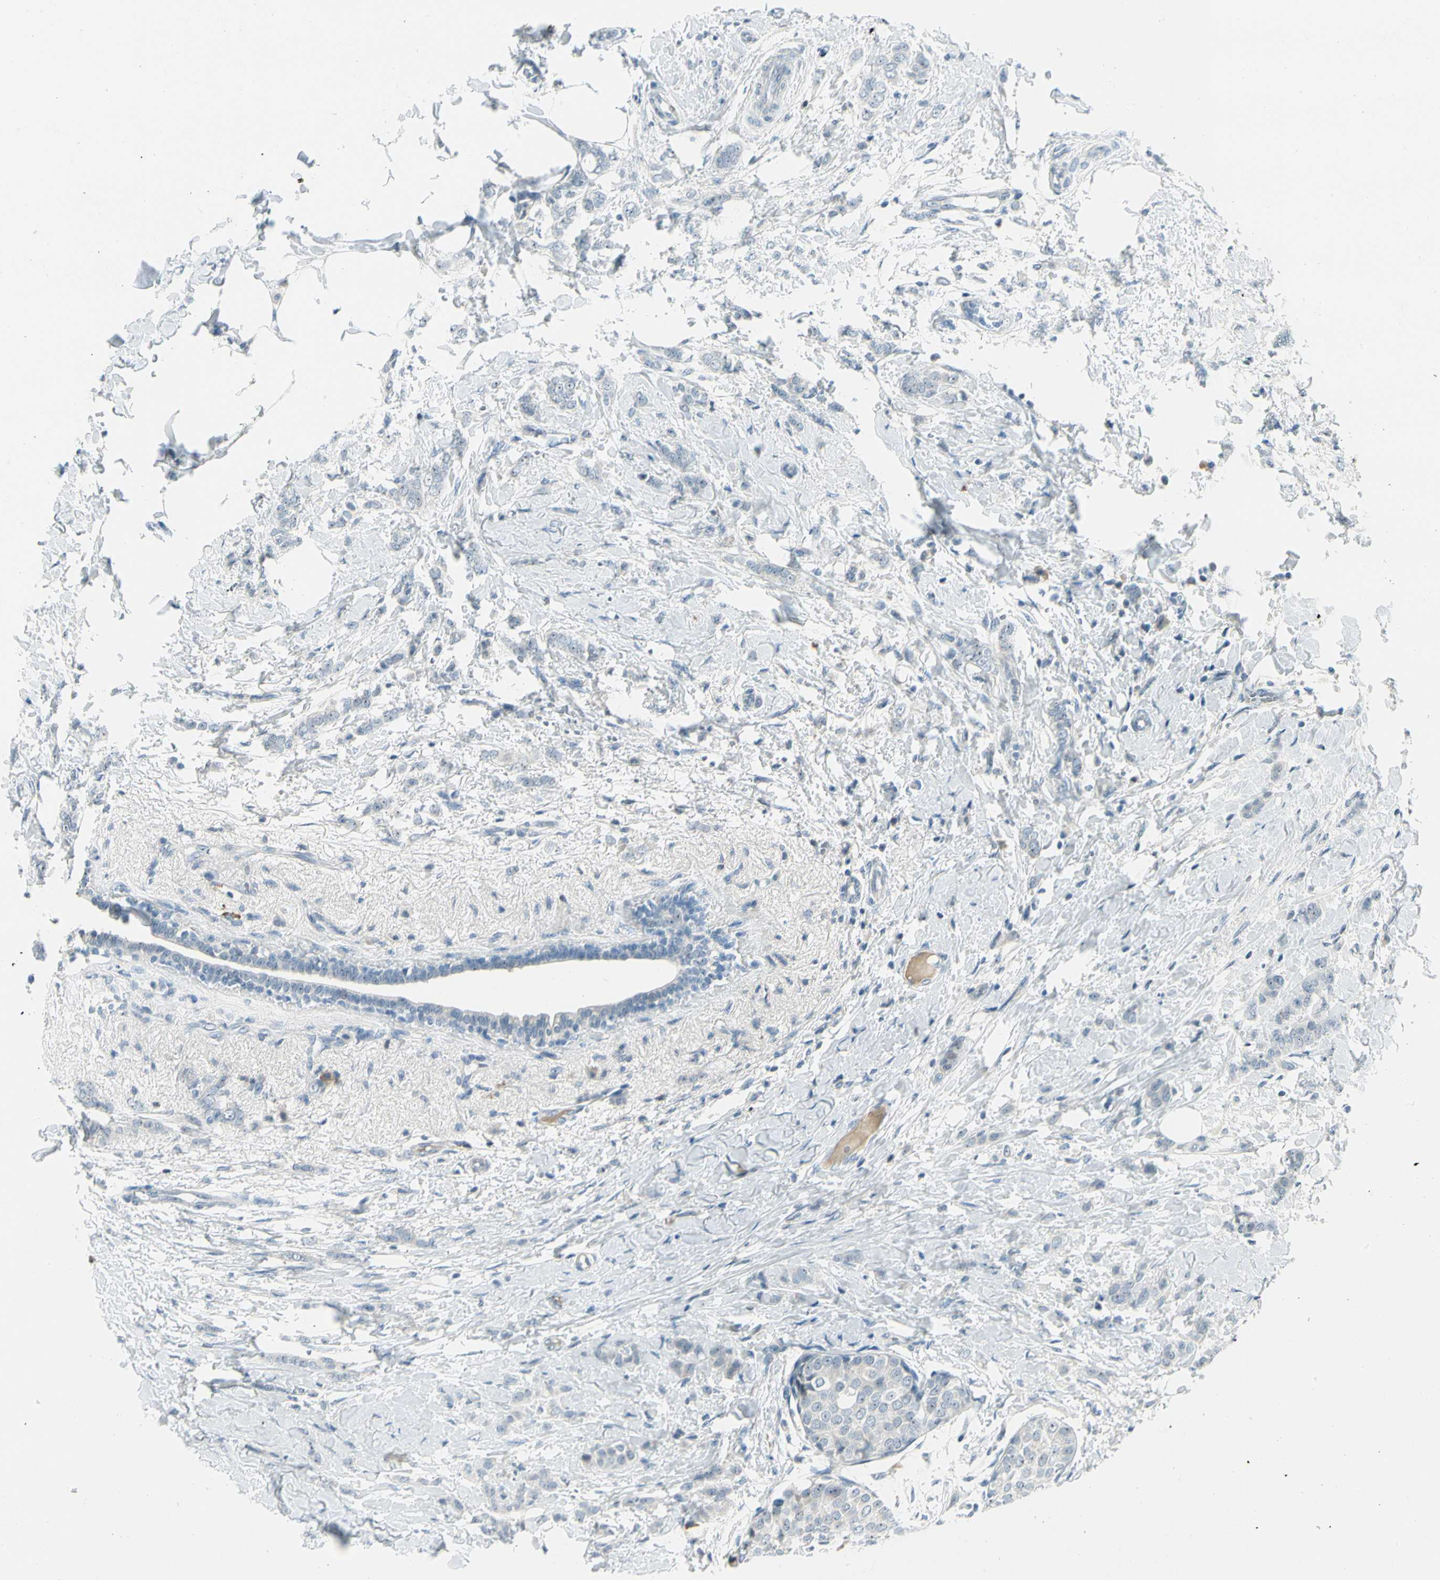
{"staining": {"intensity": "weak", "quantity": "25%-75%", "location": "nuclear"}, "tissue": "breast cancer", "cell_type": "Tumor cells", "image_type": "cancer", "snomed": [{"axis": "morphology", "description": "Lobular carcinoma, in situ"}, {"axis": "morphology", "description": "Lobular carcinoma"}, {"axis": "topography", "description": "Breast"}], "caption": "Human breast lobular carcinoma stained for a protein (brown) shows weak nuclear positive positivity in about 25%-75% of tumor cells.", "gene": "ZSCAN1", "patient": {"sex": "female", "age": 41}}